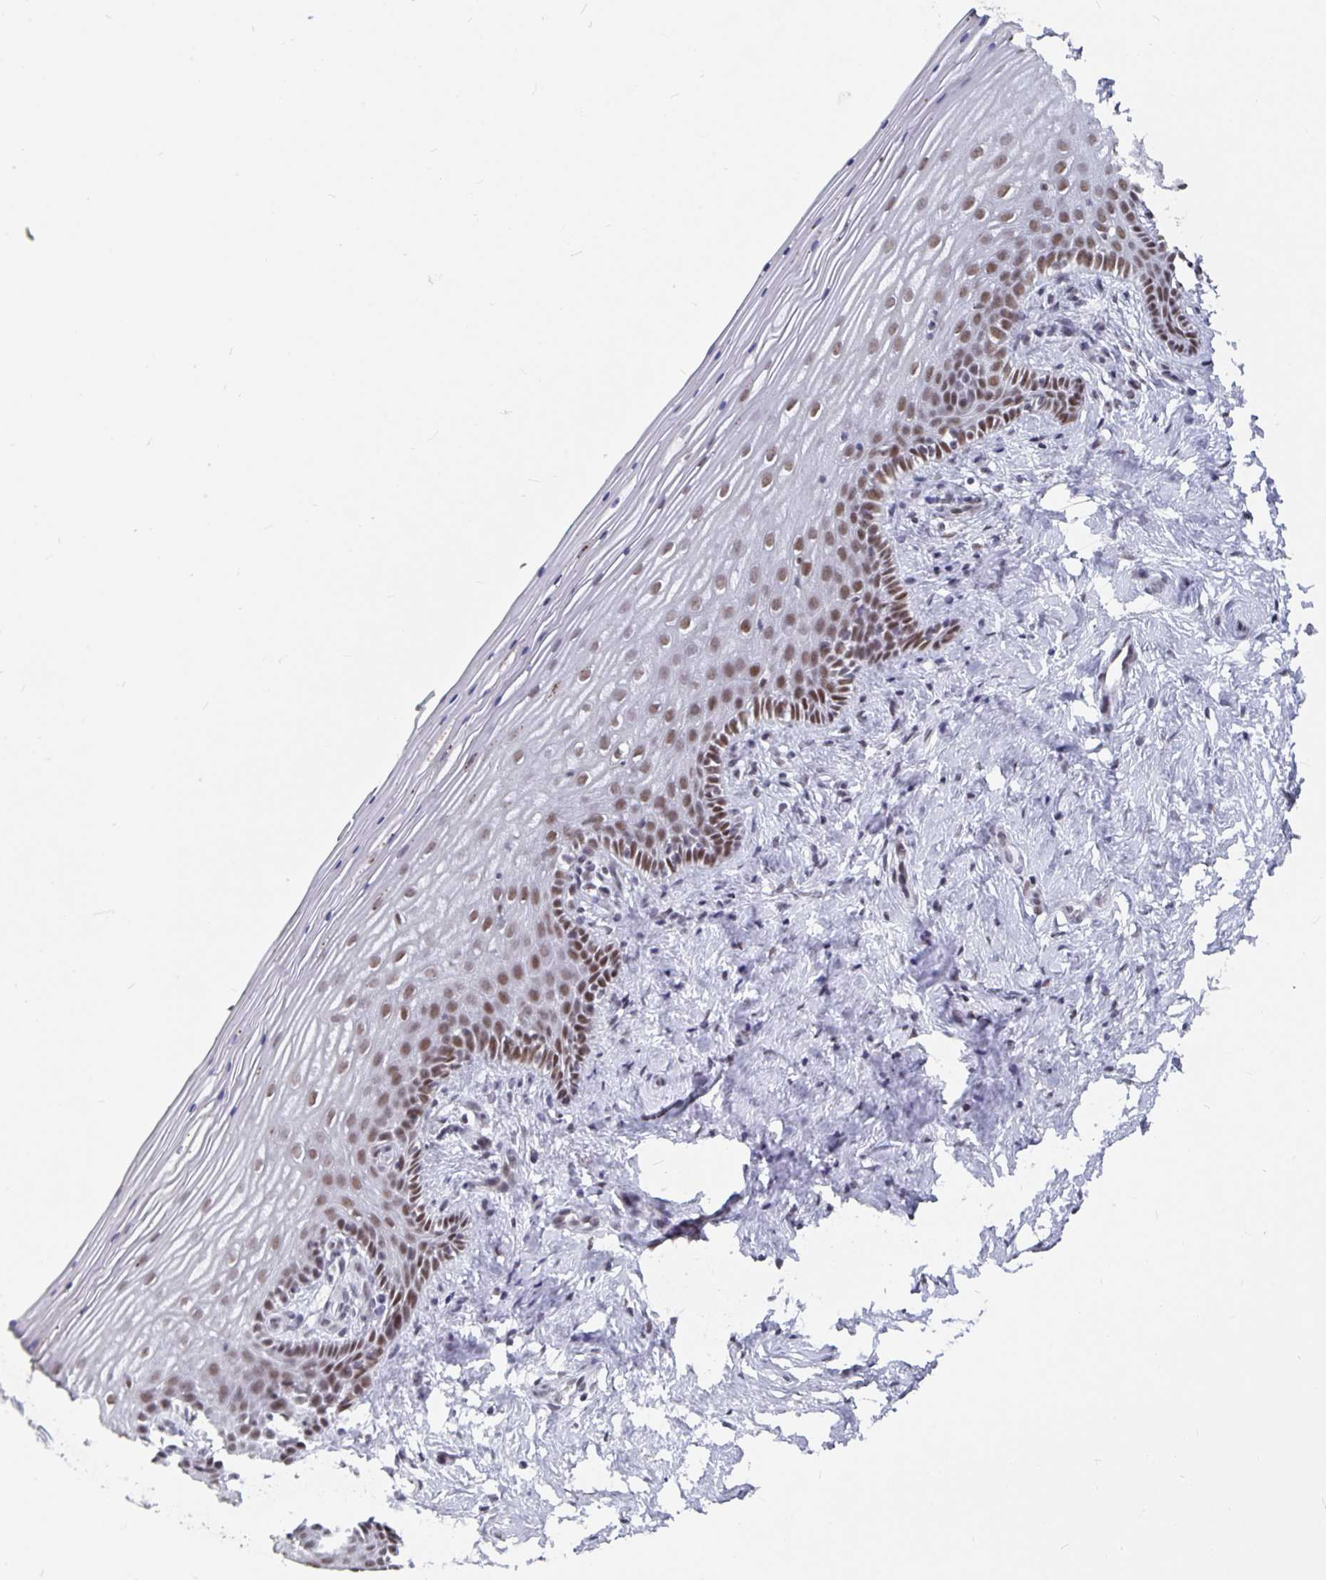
{"staining": {"intensity": "moderate", "quantity": ">75%", "location": "nuclear"}, "tissue": "vagina", "cell_type": "Squamous epithelial cells", "image_type": "normal", "snomed": [{"axis": "morphology", "description": "Normal tissue, NOS"}, {"axis": "topography", "description": "Vagina"}], "caption": "Unremarkable vagina displays moderate nuclear expression in approximately >75% of squamous epithelial cells.", "gene": "PBX2", "patient": {"sex": "female", "age": 45}}